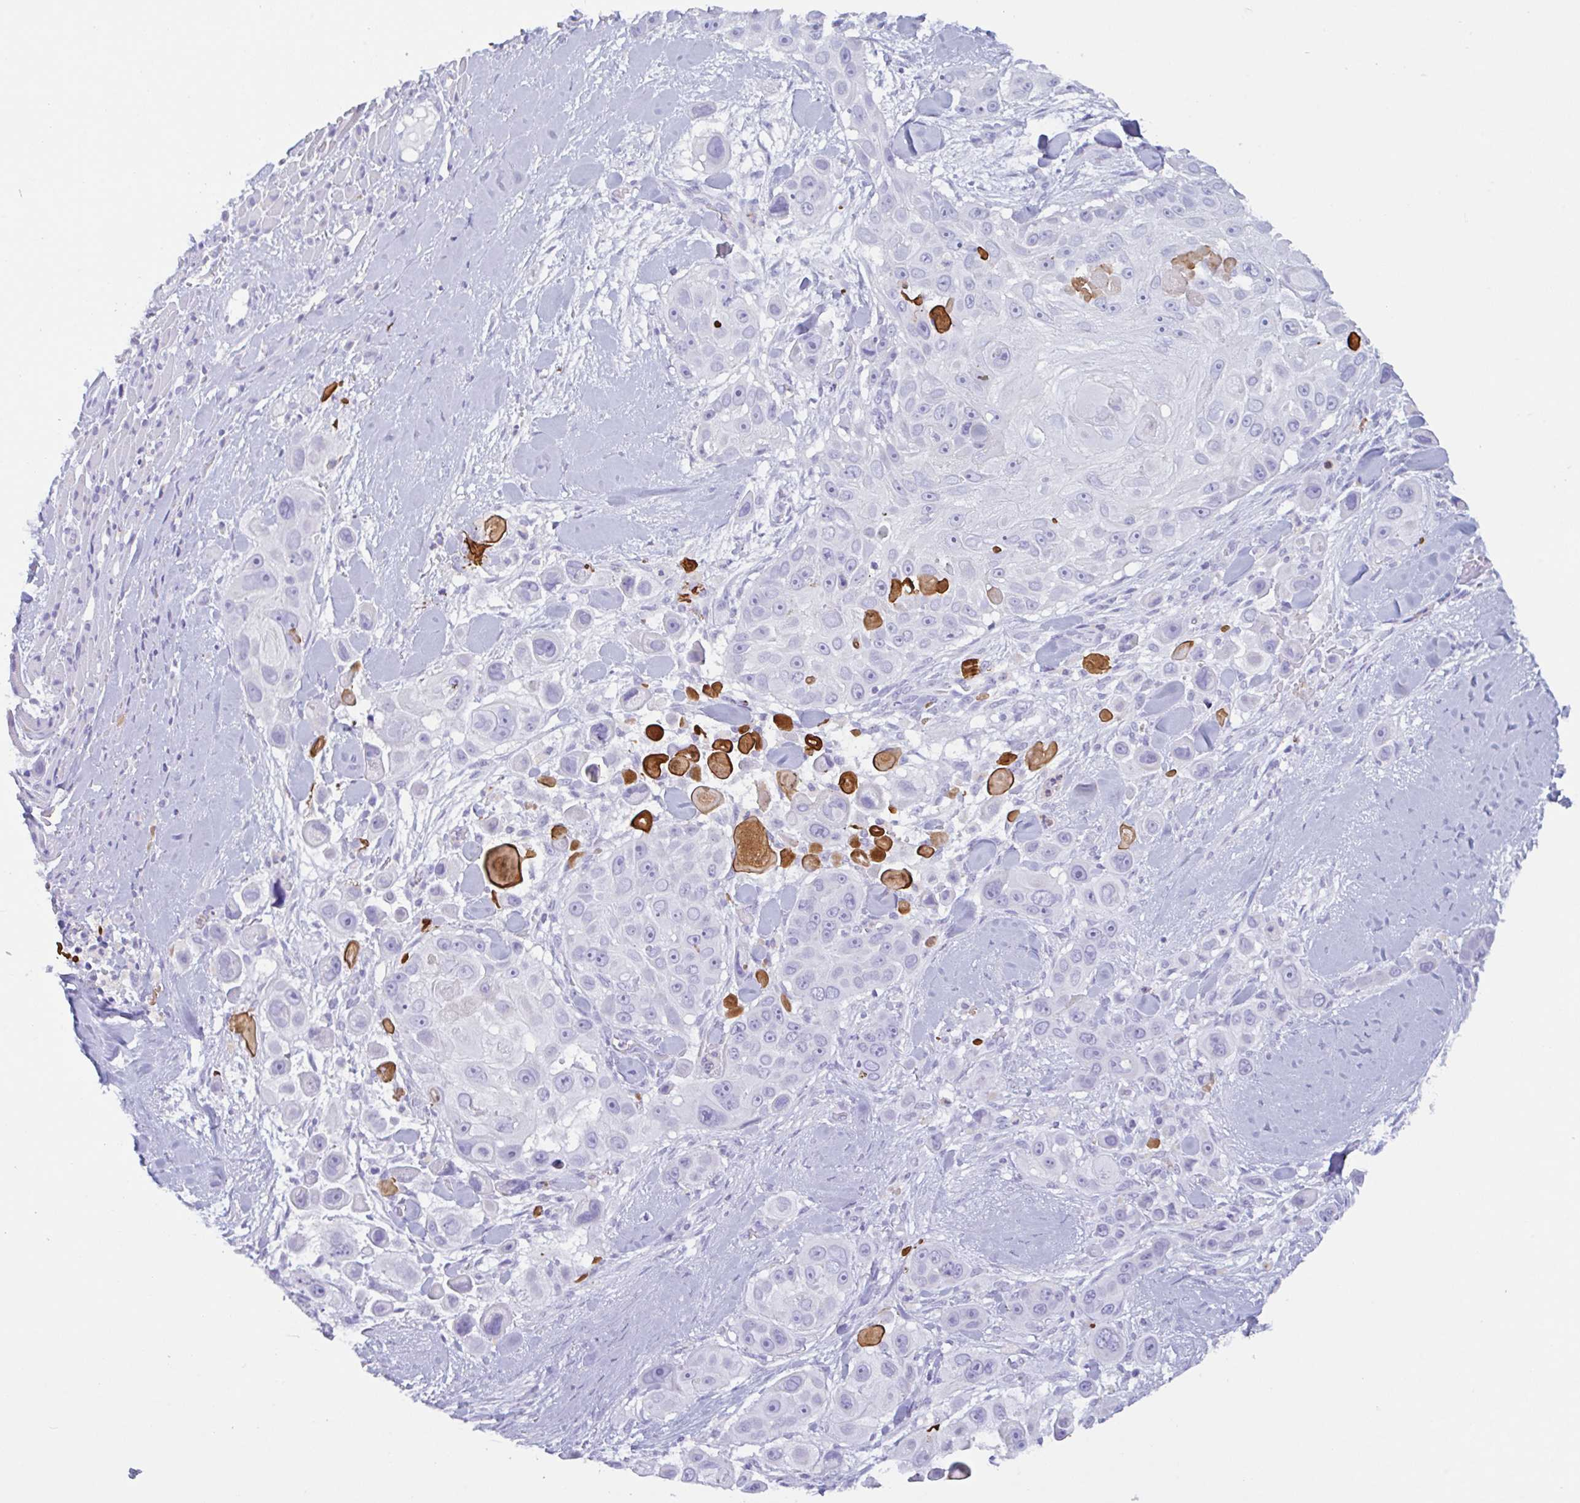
{"staining": {"intensity": "negative", "quantity": "none", "location": "none"}, "tissue": "skin cancer", "cell_type": "Tumor cells", "image_type": "cancer", "snomed": [{"axis": "morphology", "description": "Squamous cell carcinoma, NOS"}, {"axis": "topography", "description": "Skin"}], "caption": "Tumor cells are negative for protein expression in human skin squamous cell carcinoma. (Immunohistochemistry, brightfield microscopy, high magnification).", "gene": "DTWD2", "patient": {"sex": "male", "age": 67}}